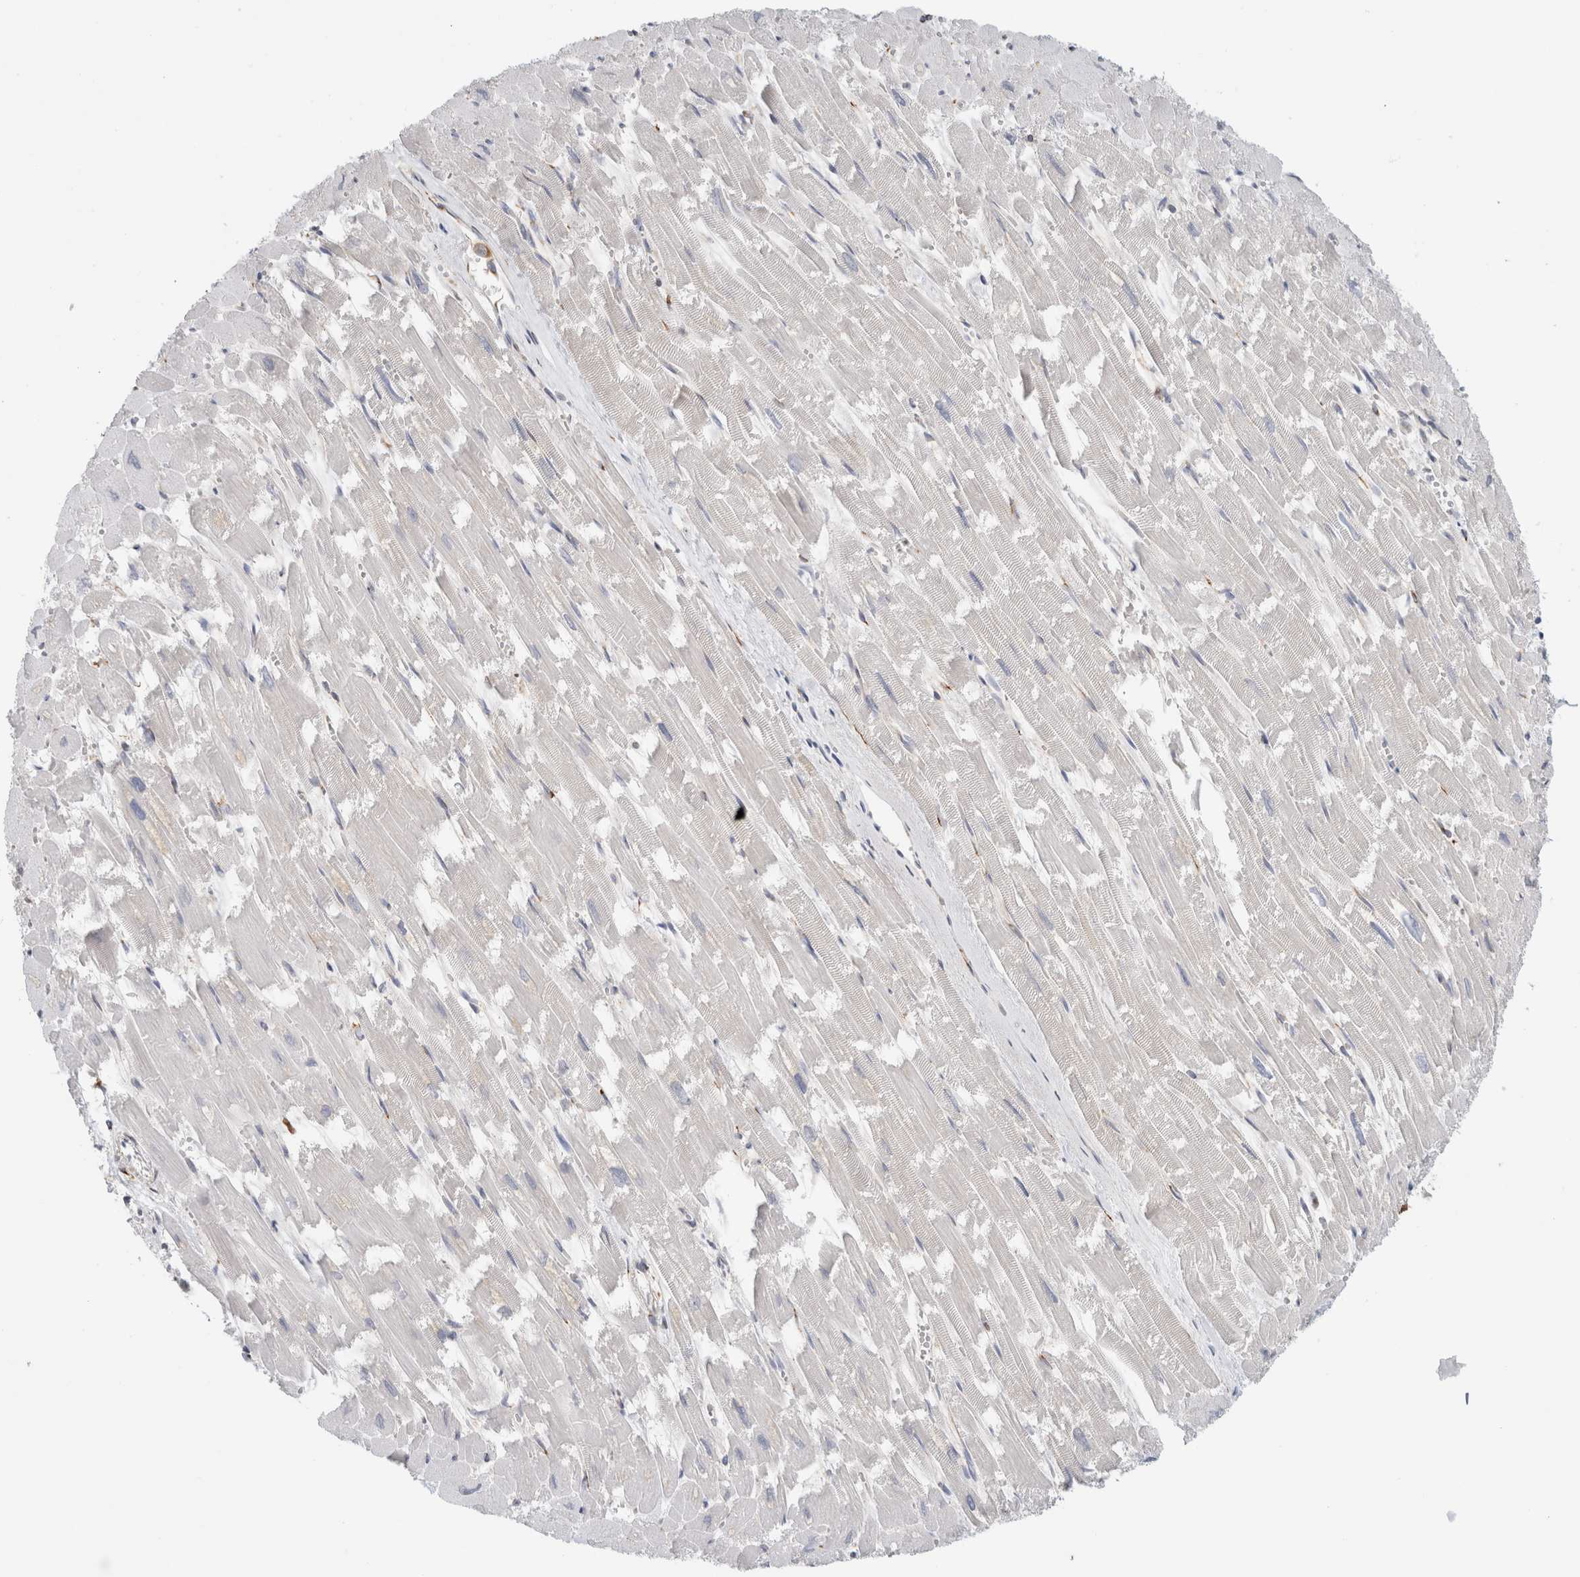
{"staining": {"intensity": "weak", "quantity": "<25%", "location": "cytoplasmic/membranous"}, "tissue": "heart muscle", "cell_type": "Cardiomyocytes", "image_type": "normal", "snomed": [{"axis": "morphology", "description": "Normal tissue, NOS"}, {"axis": "topography", "description": "Heart"}], "caption": "This is an IHC micrograph of benign human heart muscle. There is no staining in cardiomyocytes.", "gene": "P4HA1", "patient": {"sex": "male", "age": 54}}